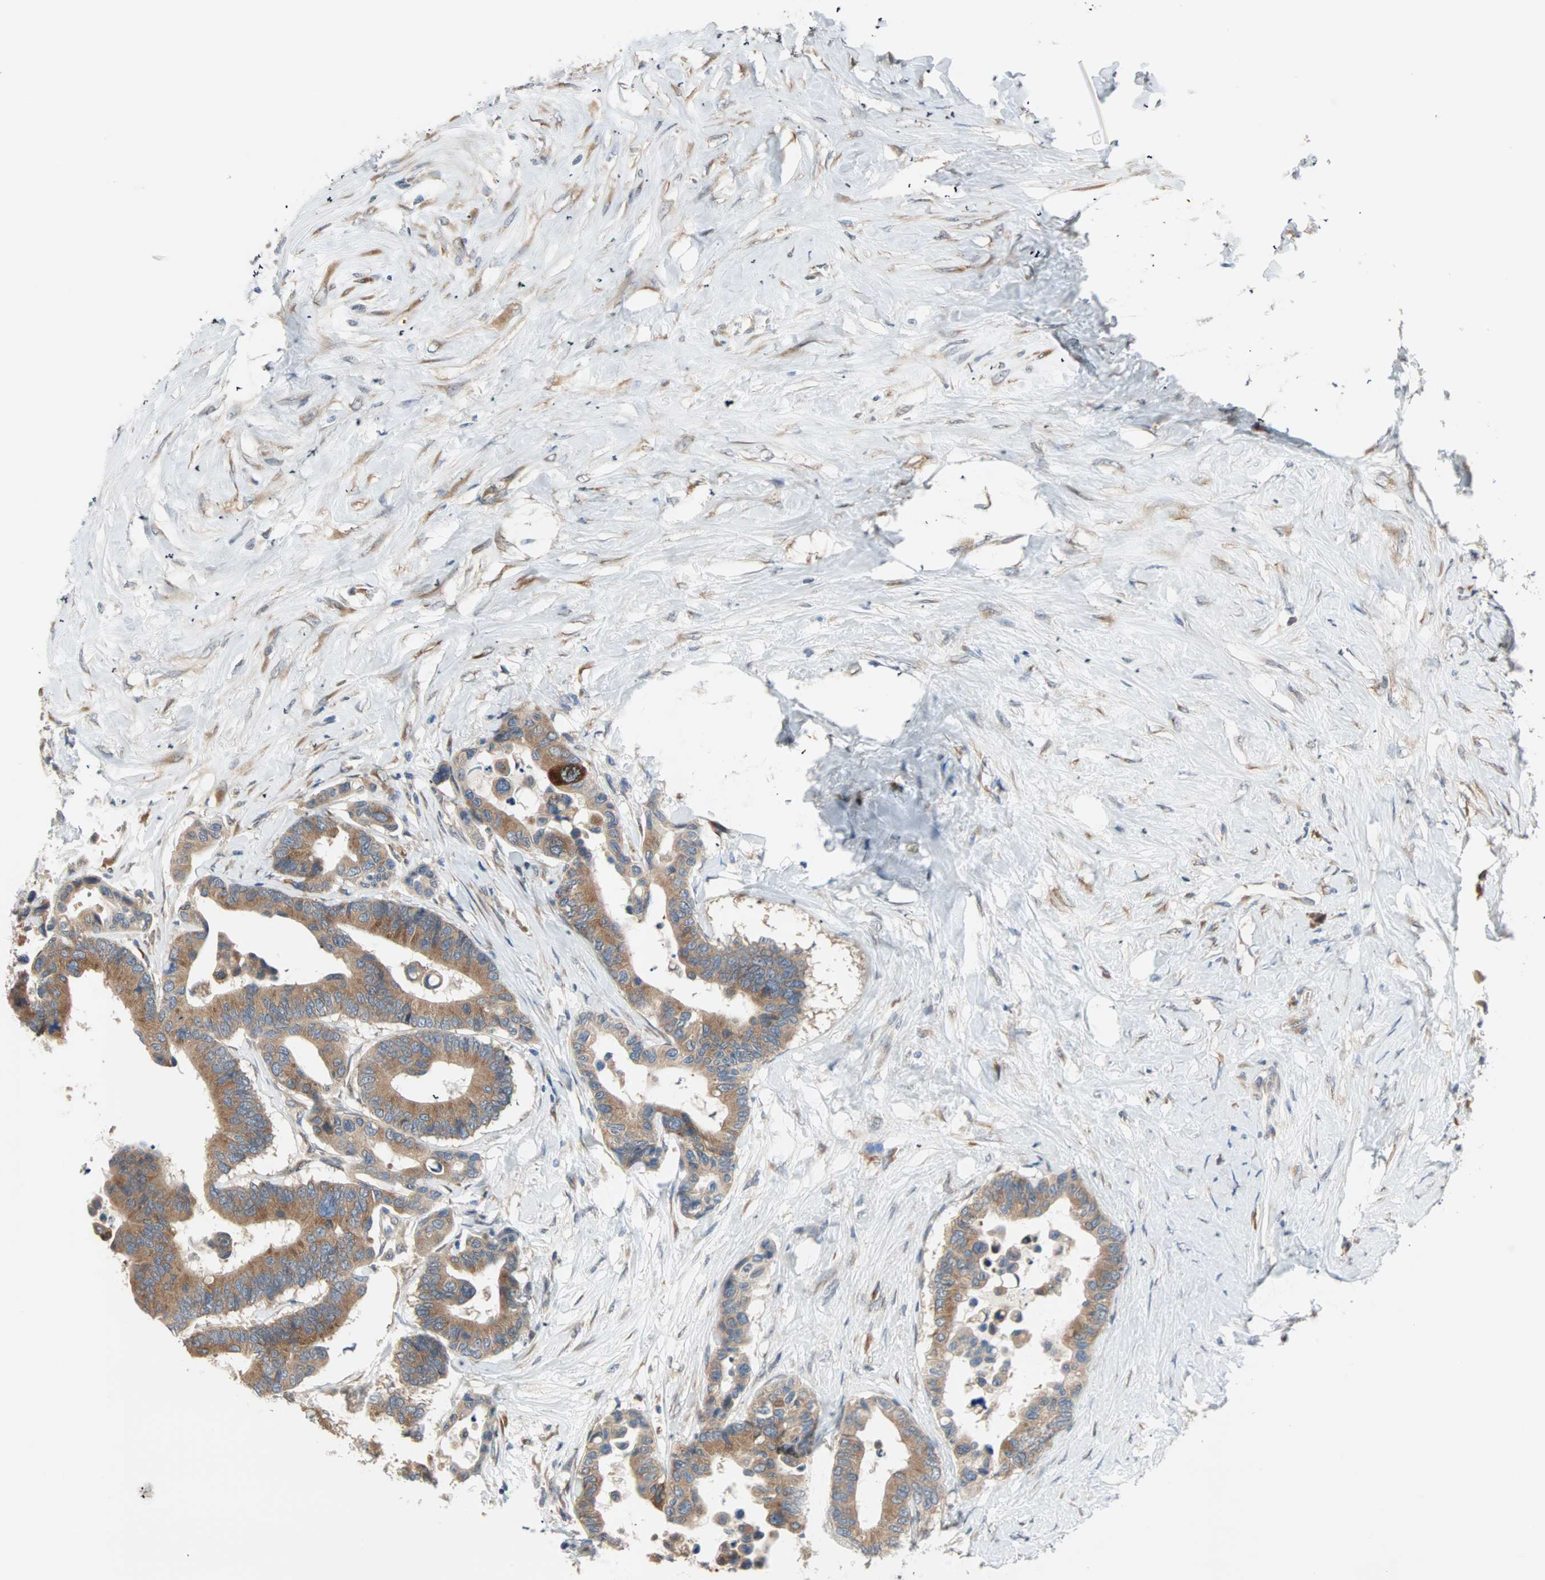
{"staining": {"intensity": "moderate", "quantity": ">75%", "location": "cytoplasmic/membranous"}, "tissue": "colorectal cancer", "cell_type": "Tumor cells", "image_type": "cancer", "snomed": [{"axis": "morphology", "description": "Normal tissue, NOS"}, {"axis": "morphology", "description": "Adenocarcinoma, NOS"}, {"axis": "topography", "description": "Colon"}], "caption": "Tumor cells reveal medium levels of moderate cytoplasmic/membranous staining in approximately >75% of cells in colorectal adenocarcinoma.", "gene": "SAR1A", "patient": {"sex": "male", "age": 82}}